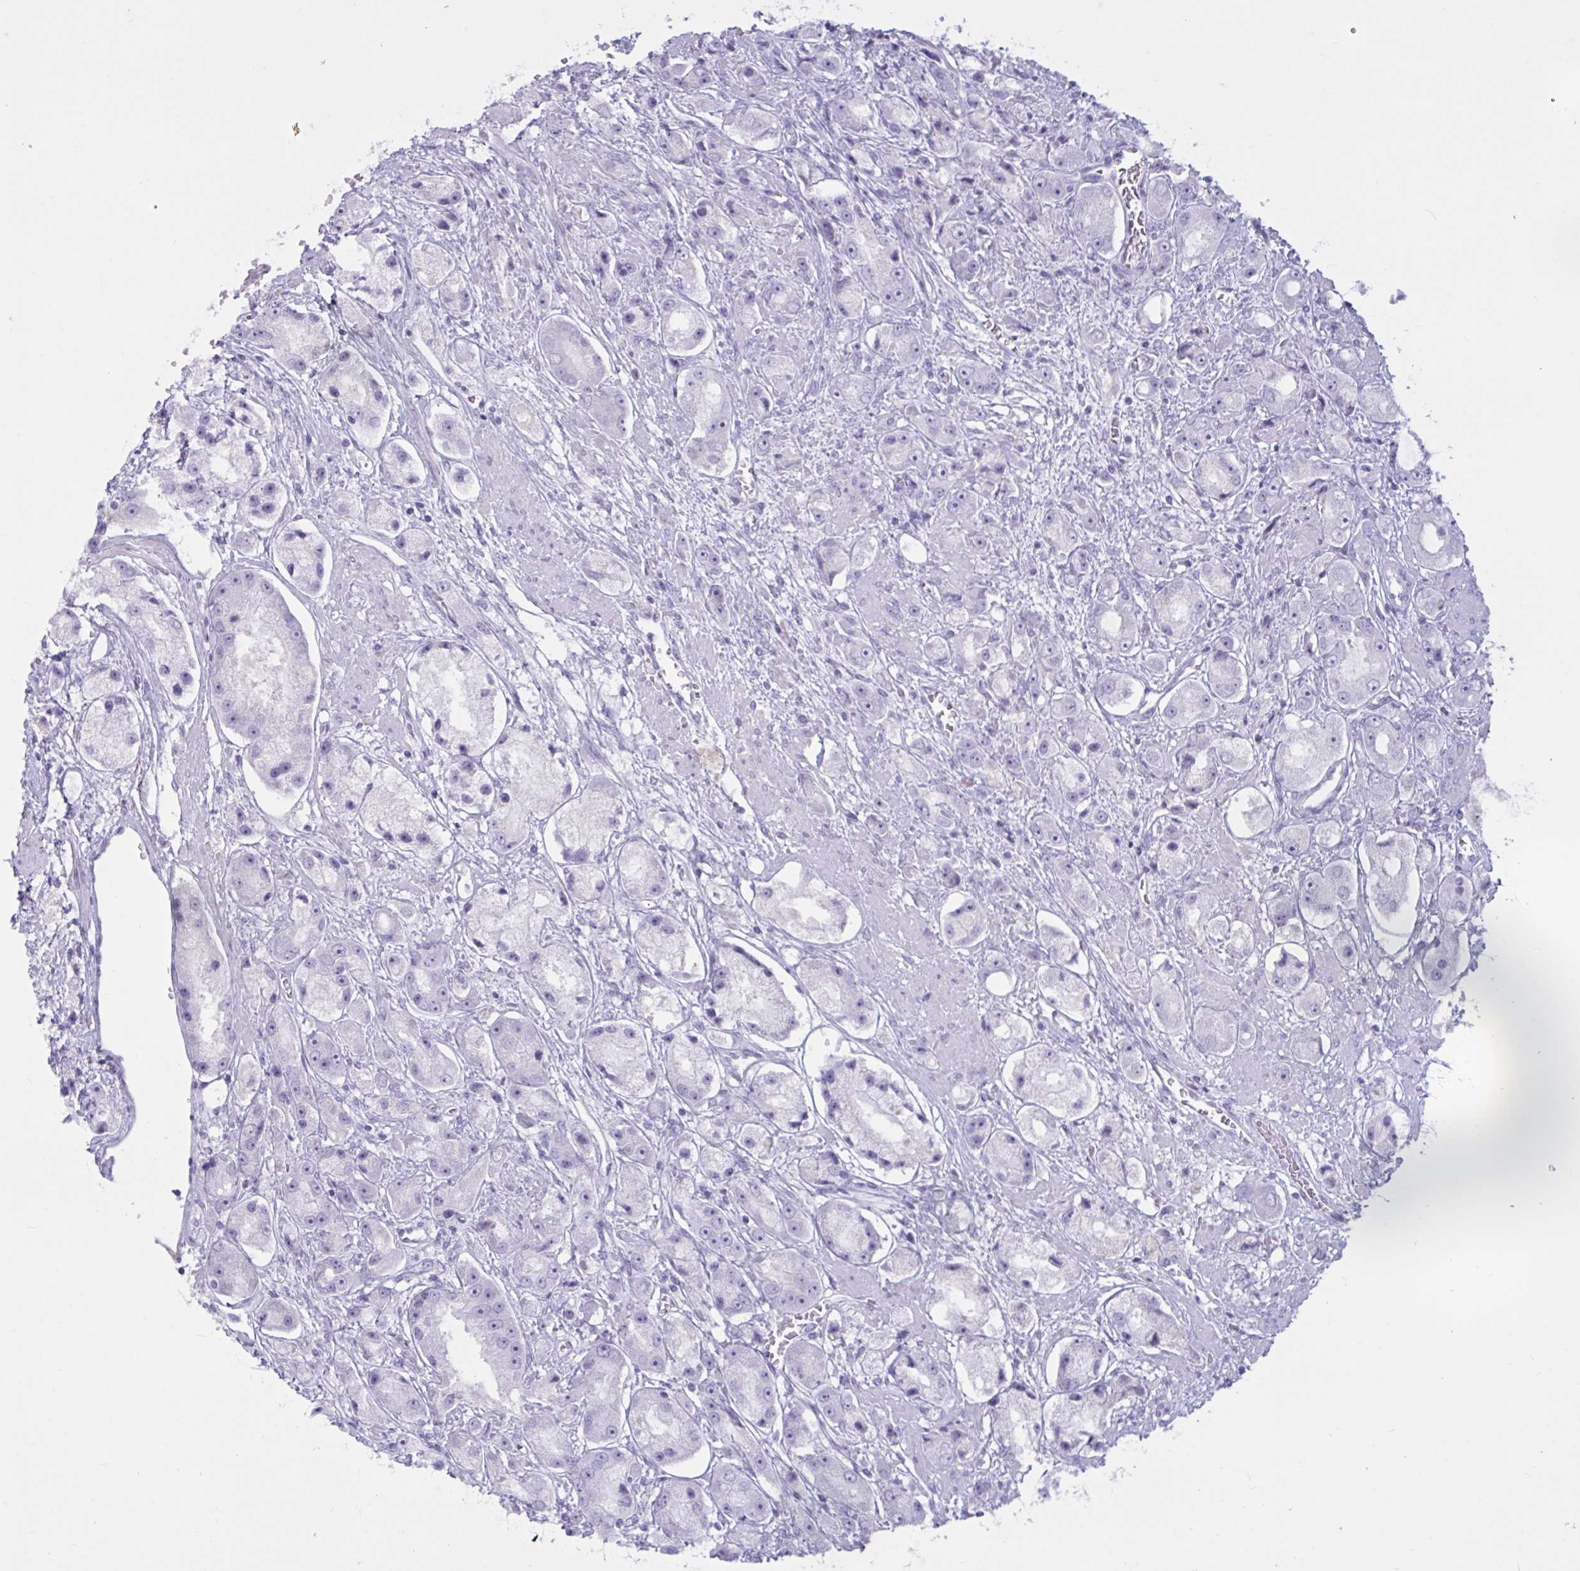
{"staining": {"intensity": "negative", "quantity": "none", "location": "none"}, "tissue": "prostate cancer", "cell_type": "Tumor cells", "image_type": "cancer", "snomed": [{"axis": "morphology", "description": "Adenocarcinoma, High grade"}, {"axis": "topography", "description": "Prostate"}], "caption": "An image of human prostate cancer is negative for staining in tumor cells.", "gene": "BBS10", "patient": {"sex": "male", "age": 67}}